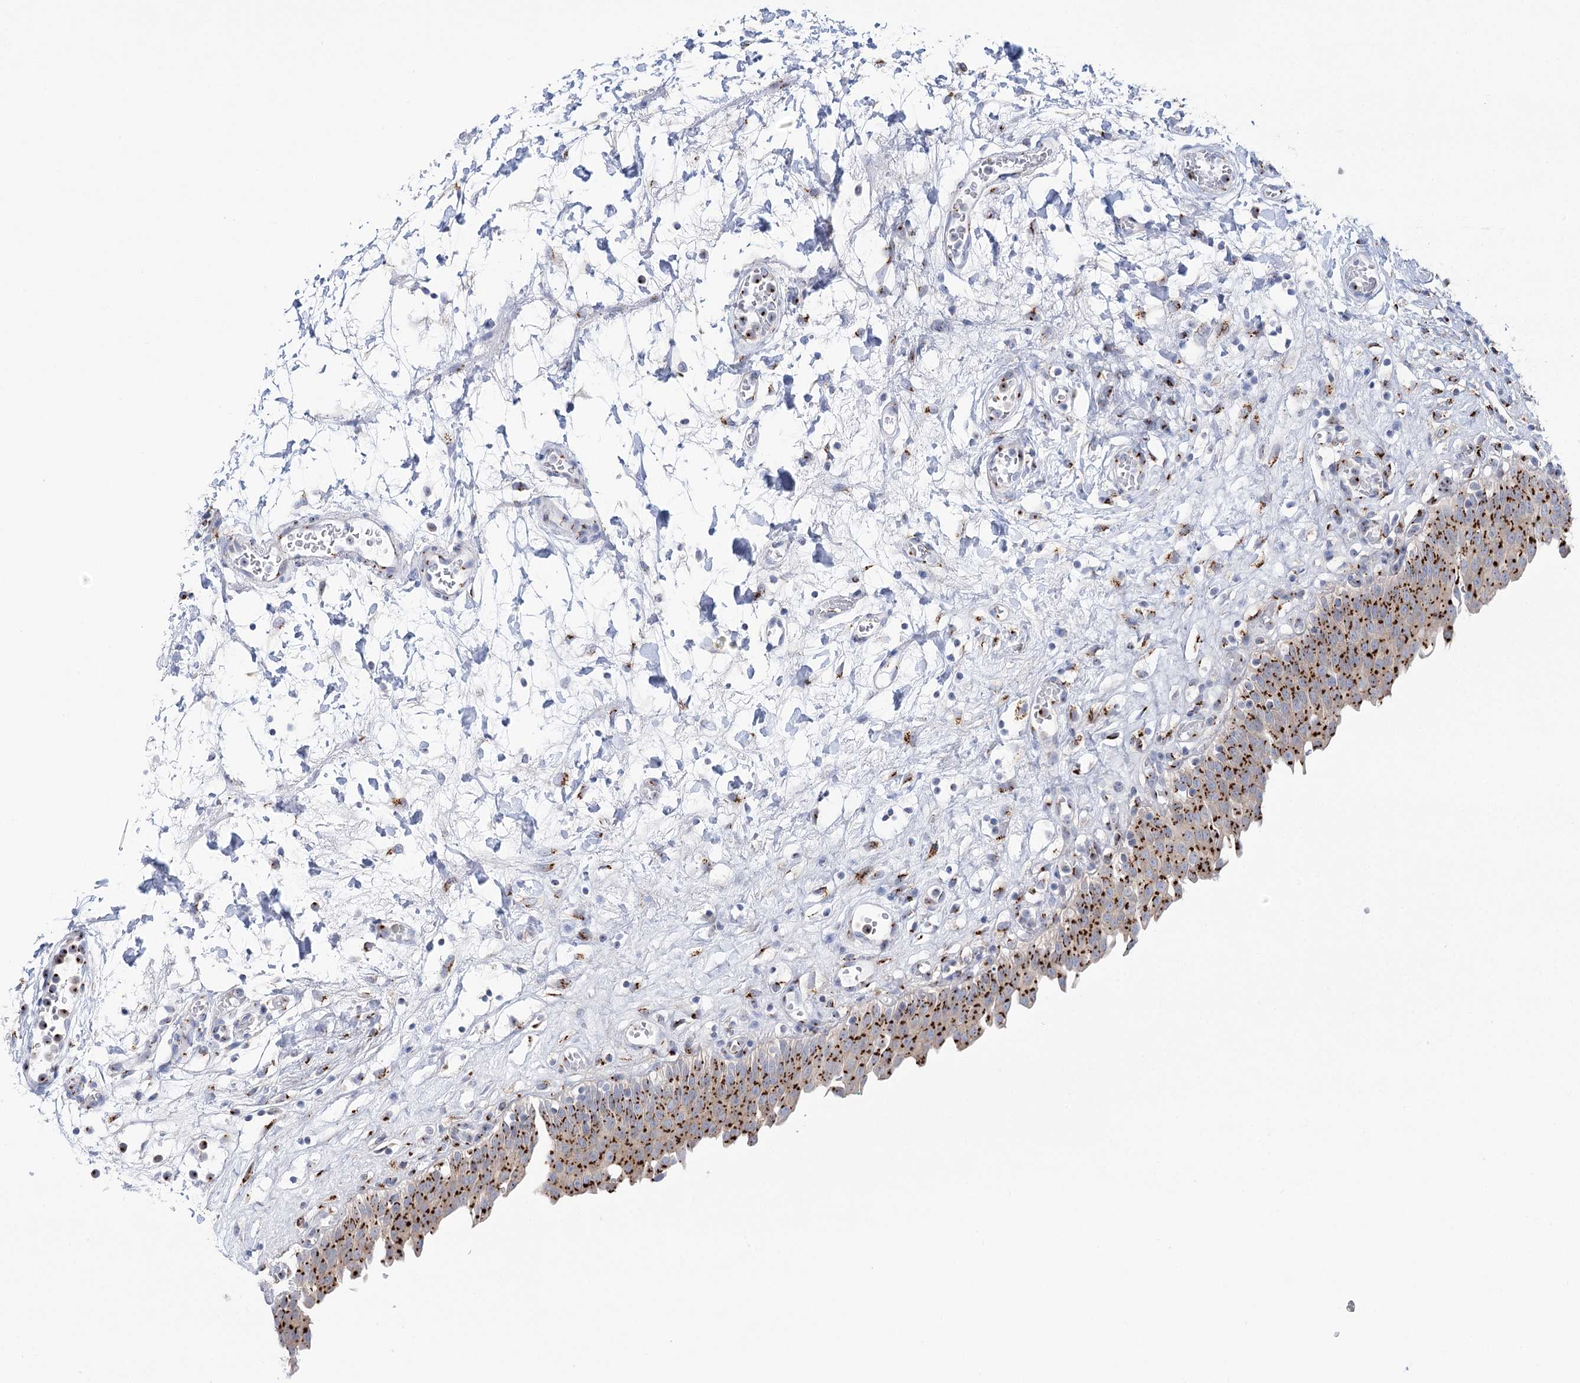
{"staining": {"intensity": "strong", "quantity": ">75%", "location": "cytoplasmic/membranous"}, "tissue": "urinary bladder", "cell_type": "Urothelial cells", "image_type": "normal", "snomed": [{"axis": "morphology", "description": "Urothelial carcinoma, High grade"}, {"axis": "topography", "description": "Urinary bladder"}], "caption": "Immunohistochemical staining of benign human urinary bladder exhibits >75% levels of strong cytoplasmic/membranous protein positivity in approximately >75% of urothelial cells.", "gene": "TMEM165", "patient": {"sex": "male", "age": 46}}